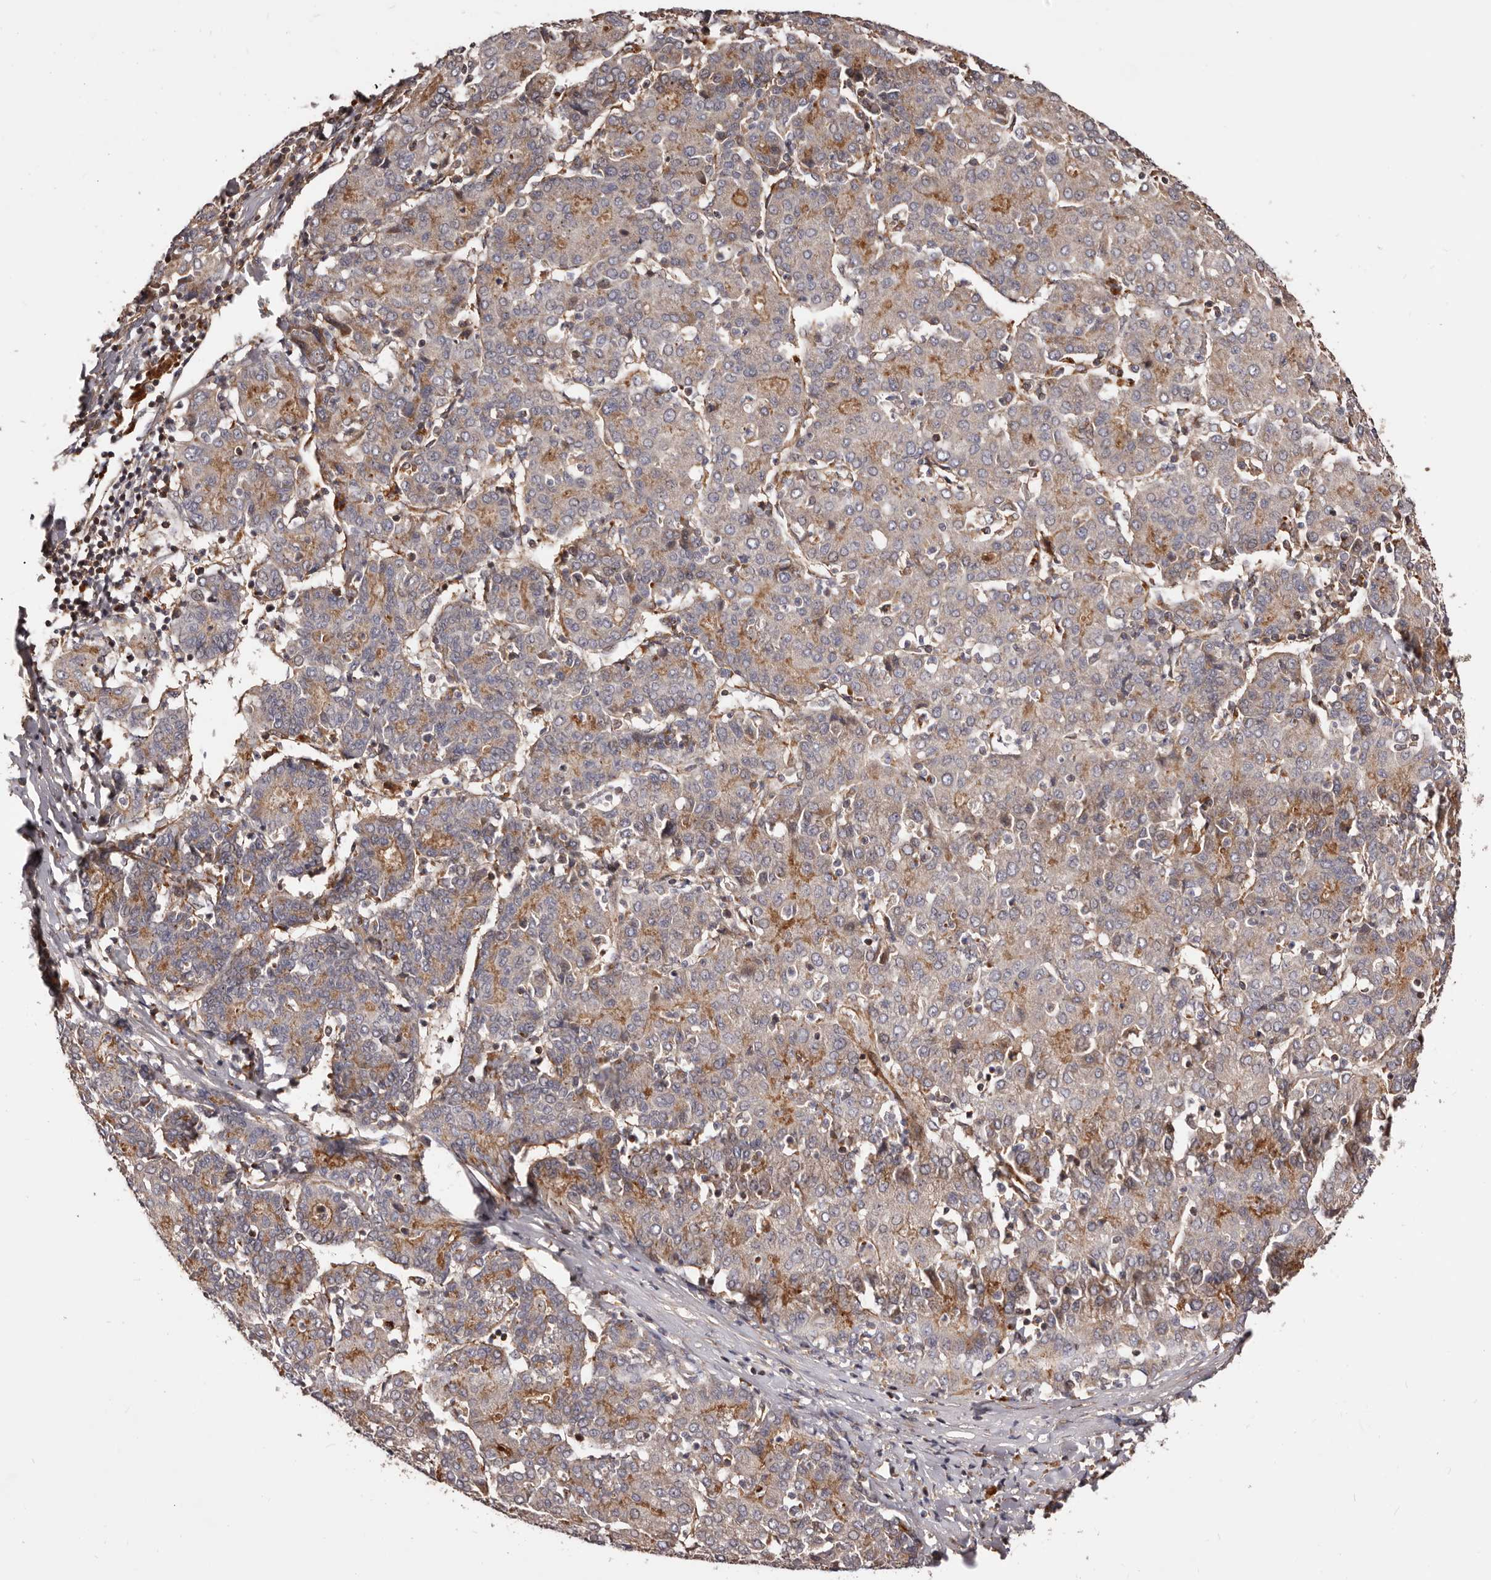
{"staining": {"intensity": "moderate", "quantity": "<25%", "location": "cytoplasmic/membranous"}, "tissue": "liver cancer", "cell_type": "Tumor cells", "image_type": "cancer", "snomed": [{"axis": "morphology", "description": "Carcinoma, Hepatocellular, NOS"}, {"axis": "topography", "description": "Liver"}], "caption": "This micrograph shows immunohistochemistry (IHC) staining of human liver cancer (hepatocellular carcinoma), with low moderate cytoplasmic/membranous expression in approximately <25% of tumor cells.", "gene": "GTPBP1", "patient": {"sex": "male", "age": 65}}